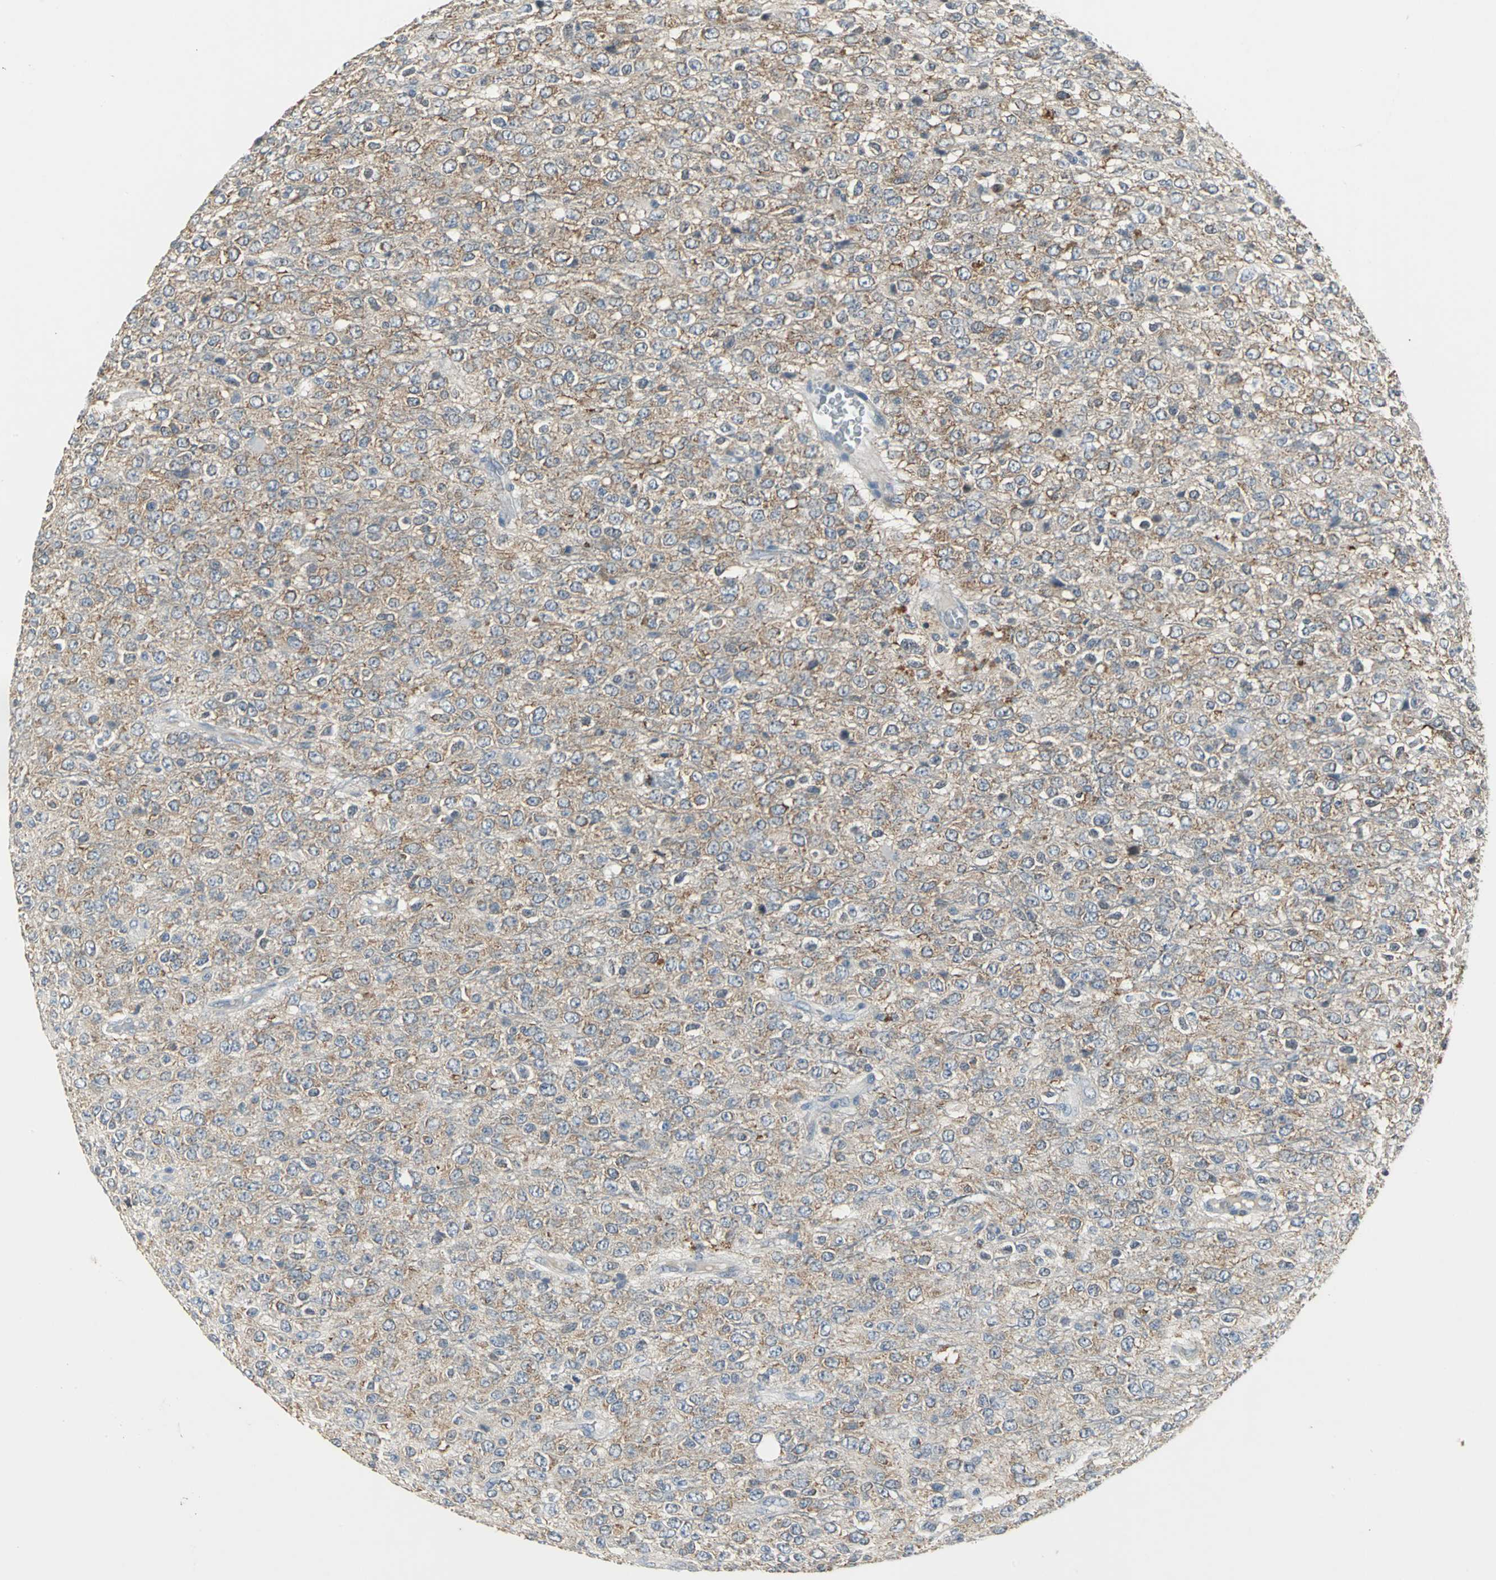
{"staining": {"intensity": "moderate", "quantity": "25%-75%", "location": "cytoplasmic/membranous"}, "tissue": "glioma", "cell_type": "Tumor cells", "image_type": "cancer", "snomed": [{"axis": "morphology", "description": "Glioma, malignant, High grade"}, {"axis": "topography", "description": "pancreas cauda"}], "caption": "This photomicrograph demonstrates immunohistochemistry staining of malignant high-grade glioma, with medium moderate cytoplasmic/membranous expression in about 25%-75% of tumor cells.", "gene": "JADE3", "patient": {"sex": "male", "age": 60}}